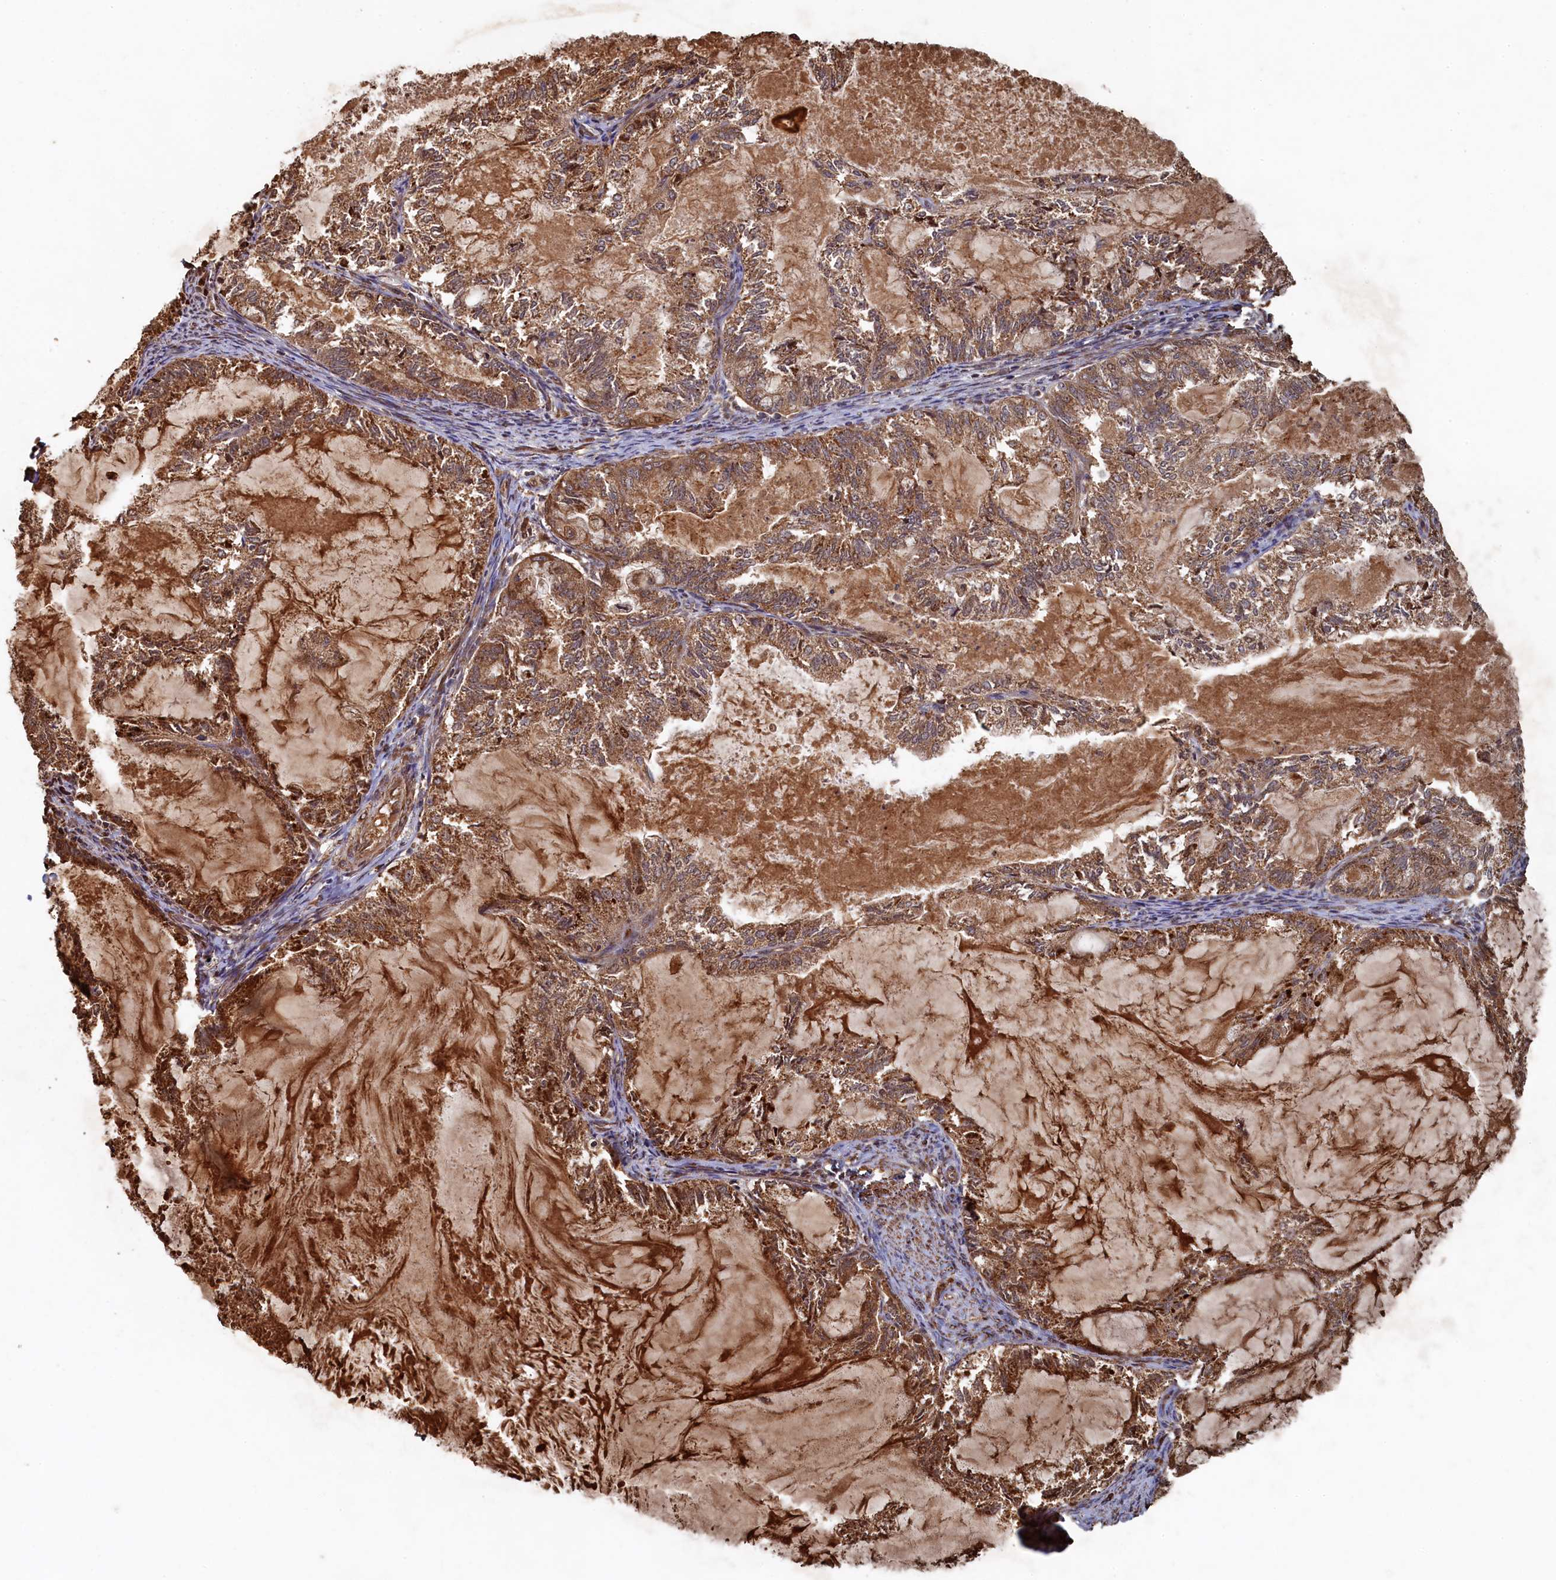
{"staining": {"intensity": "strong", "quantity": ">75%", "location": "cytoplasmic/membranous"}, "tissue": "endometrial cancer", "cell_type": "Tumor cells", "image_type": "cancer", "snomed": [{"axis": "morphology", "description": "Adenocarcinoma, NOS"}, {"axis": "topography", "description": "Endometrium"}], "caption": "DAB (3,3'-diaminobenzidine) immunohistochemical staining of endometrial cancer demonstrates strong cytoplasmic/membranous protein positivity in approximately >75% of tumor cells.", "gene": "PIGN", "patient": {"sex": "female", "age": 86}}